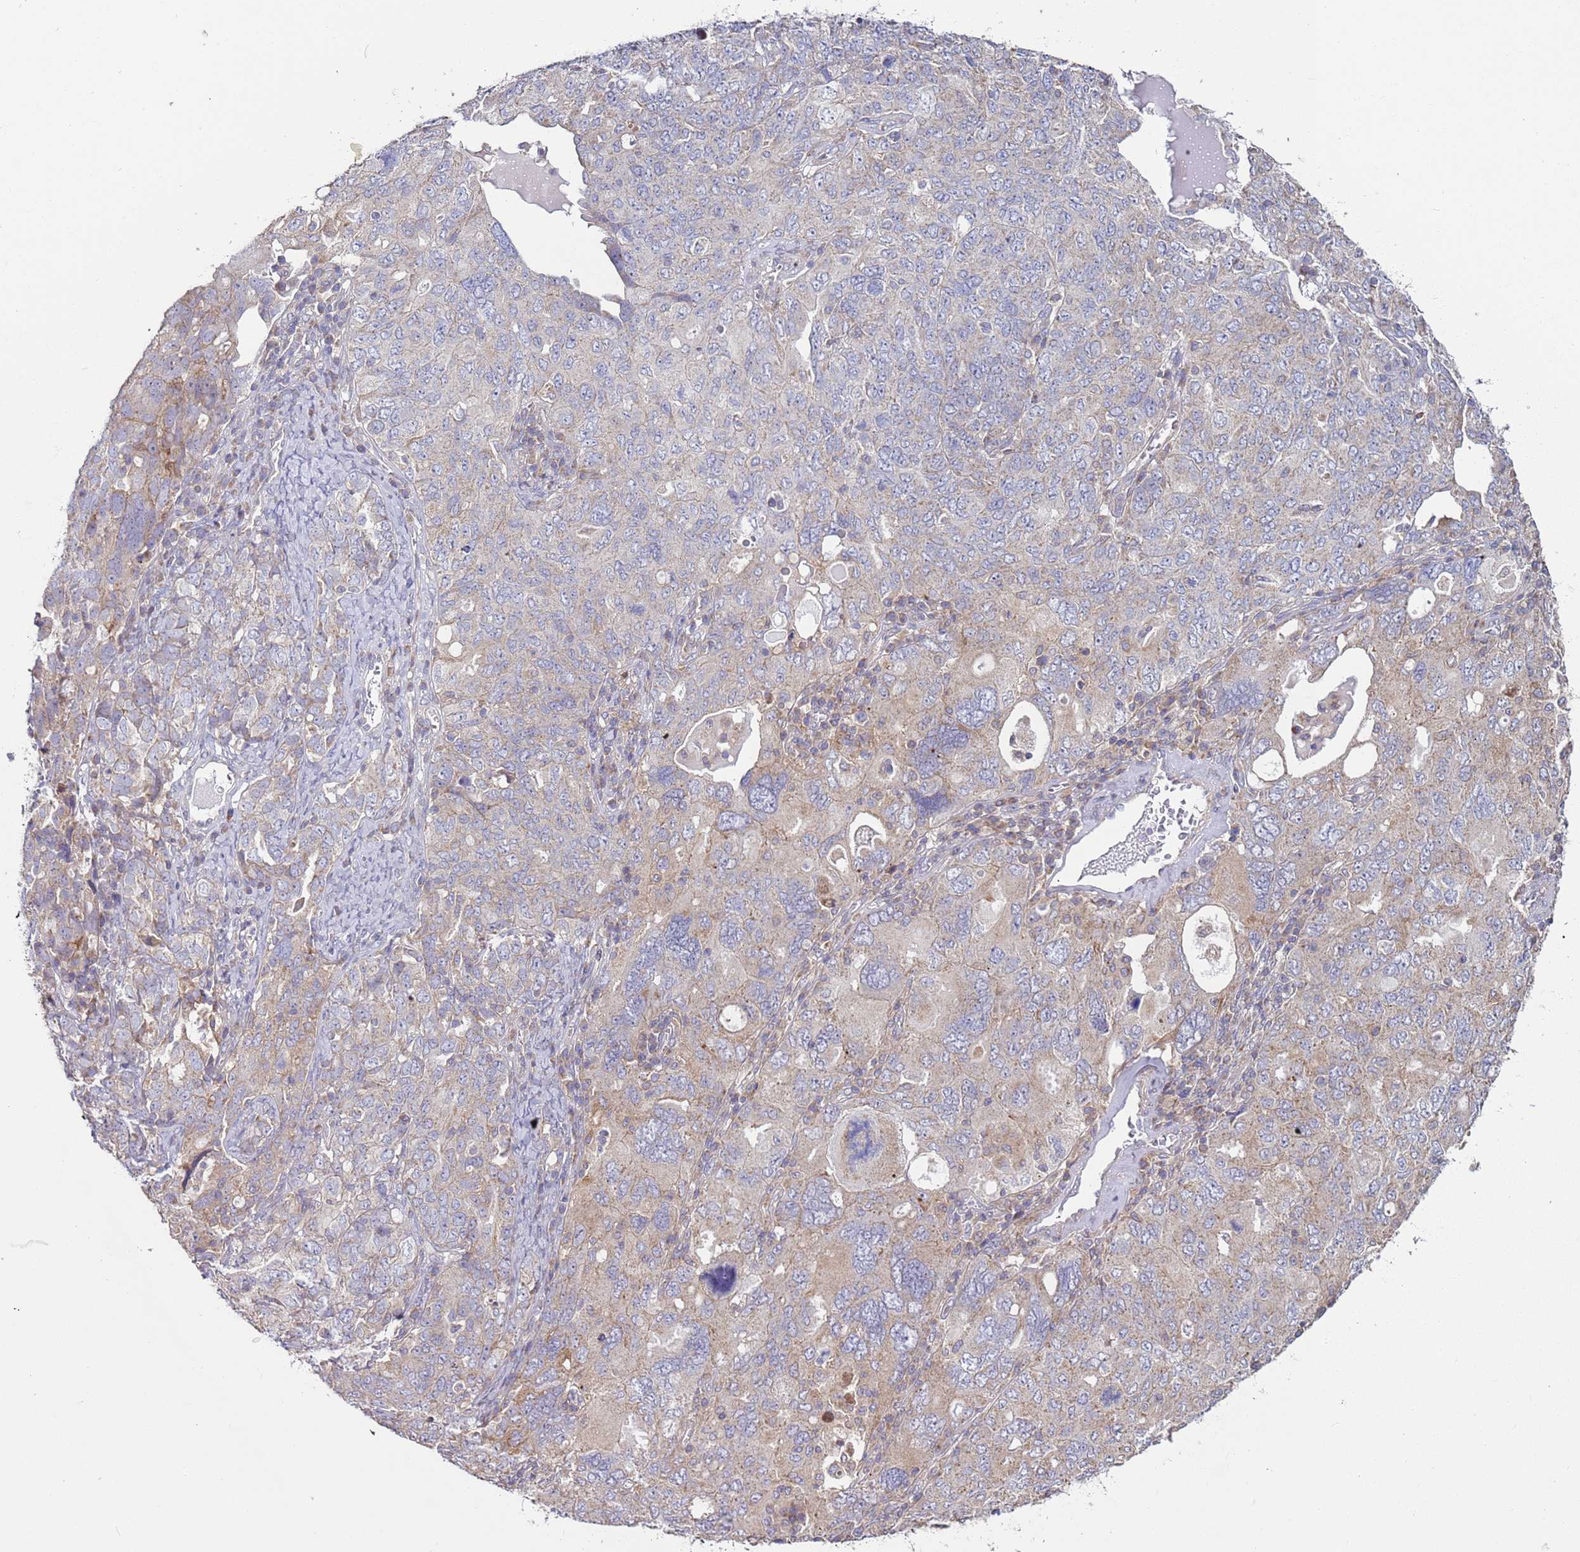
{"staining": {"intensity": "weak", "quantity": "<25%", "location": "cytoplasmic/membranous"}, "tissue": "ovarian cancer", "cell_type": "Tumor cells", "image_type": "cancer", "snomed": [{"axis": "morphology", "description": "Carcinoma, endometroid"}, {"axis": "topography", "description": "Ovary"}], "caption": "IHC of human ovarian endometroid carcinoma demonstrates no staining in tumor cells.", "gene": "DIP2B", "patient": {"sex": "female", "age": 62}}